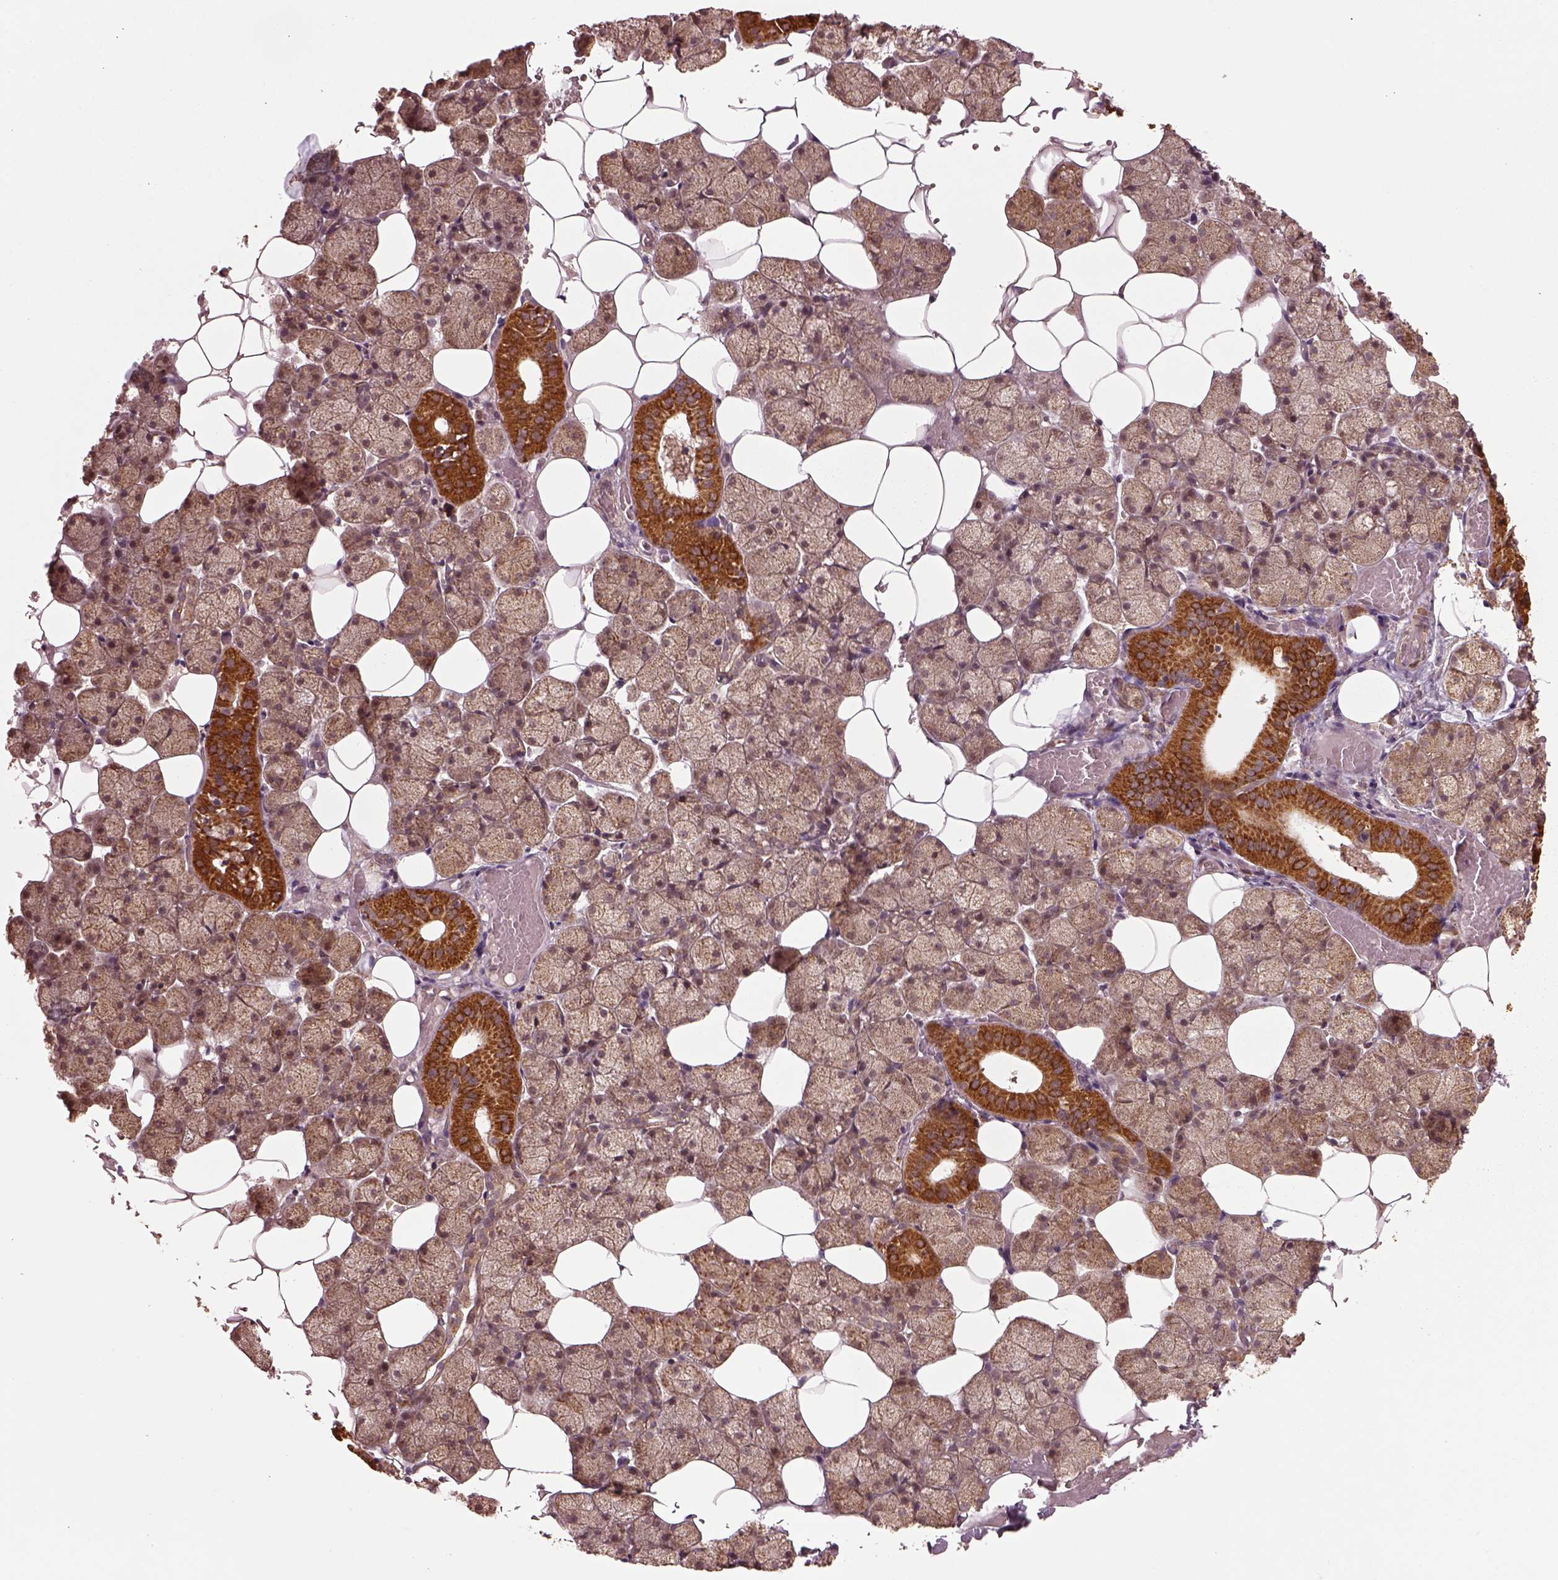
{"staining": {"intensity": "strong", "quantity": ">75%", "location": "cytoplasmic/membranous"}, "tissue": "salivary gland", "cell_type": "Glandular cells", "image_type": "normal", "snomed": [{"axis": "morphology", "description": "Normal tissue, NOS"}, {"axis": "topography", "description": "Salivary gland"}], "caption": "Salivary gland stained with DAB IHC displays high levels of strong cytoplasmic/membranous positivity in approximately >75% of glandular cells.", "gene": "SEL1L3", "patient": {"sex": "male", "age": 38}}